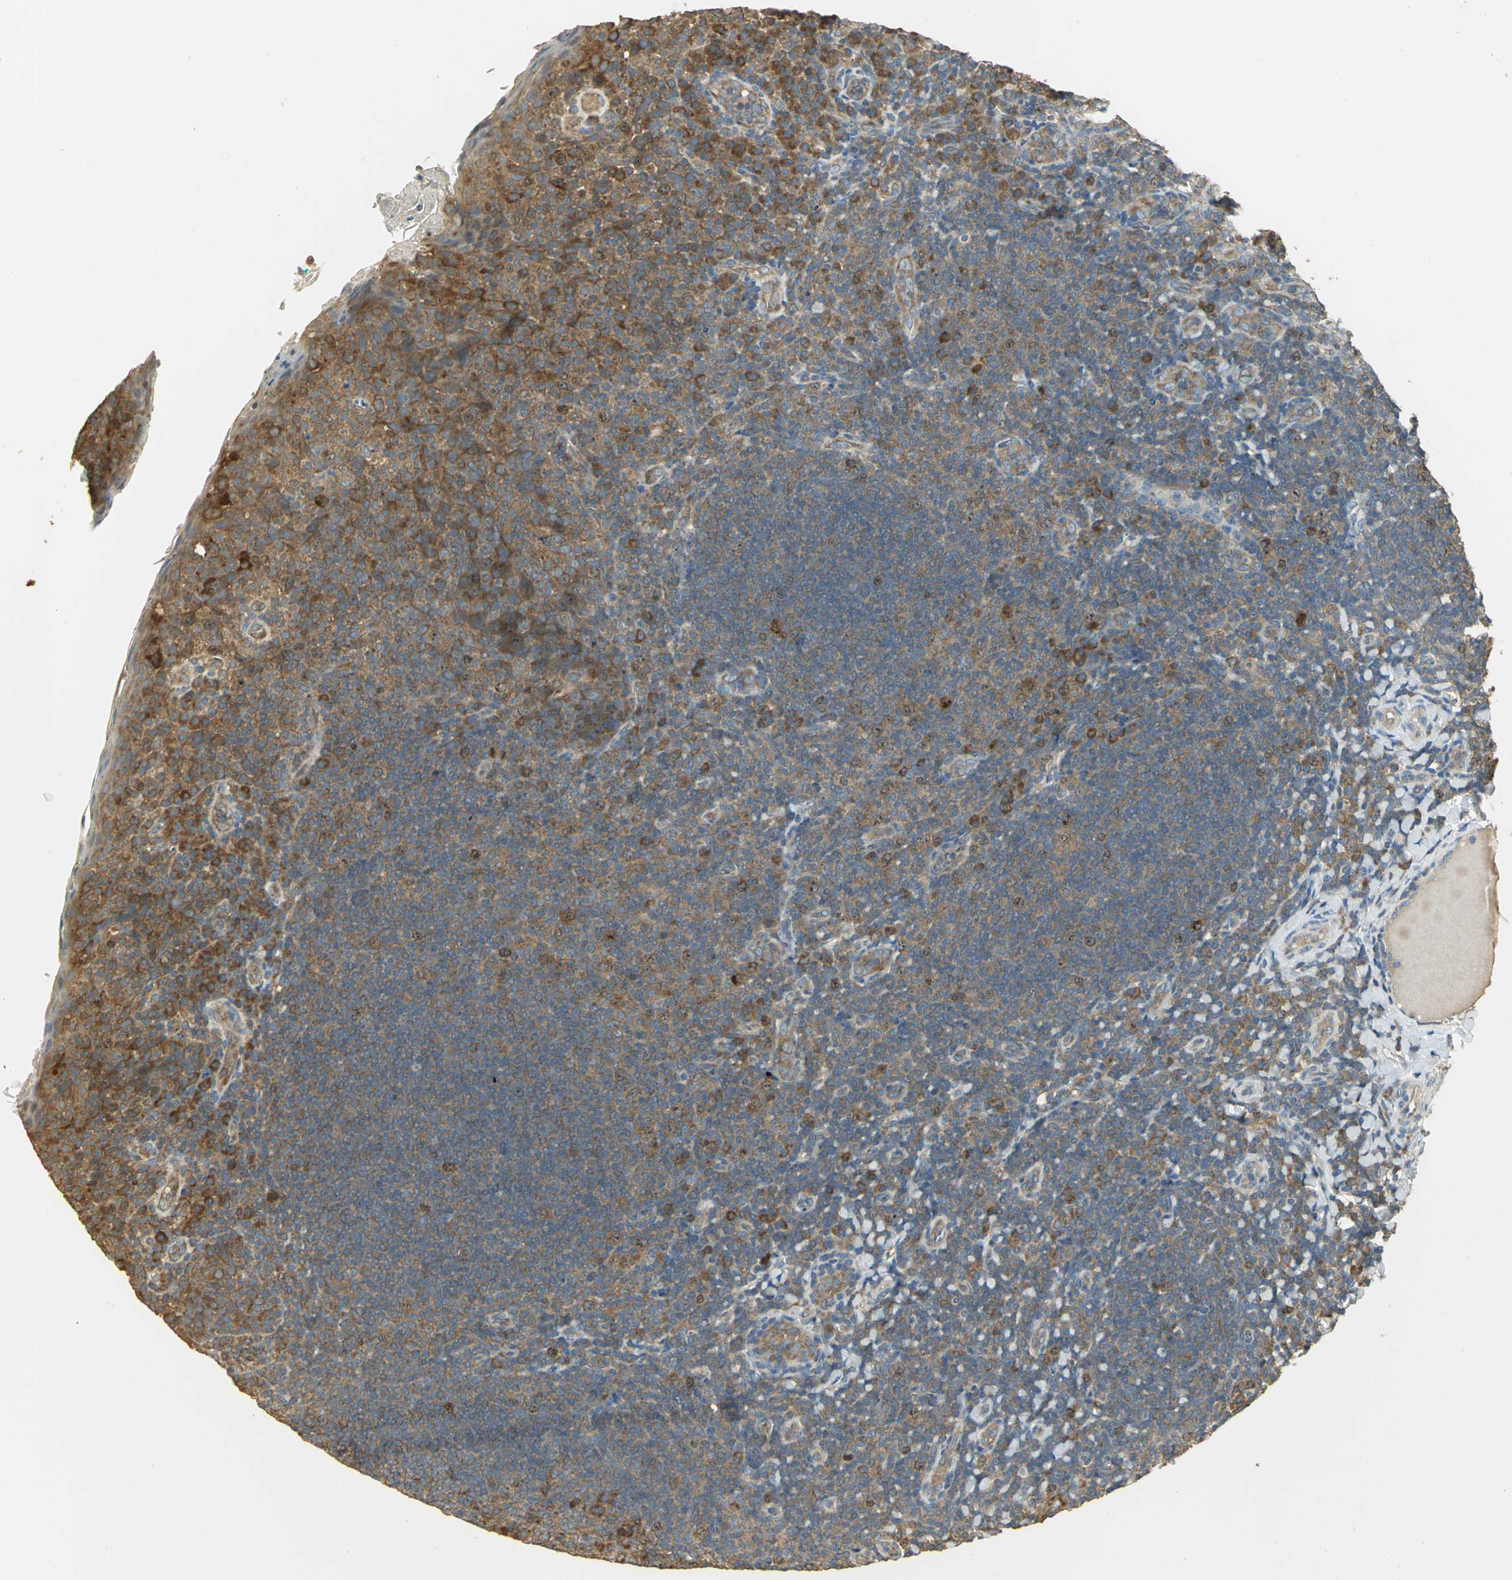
{"staining": {"intensity": "moderate", "quantity": ">75%", "location": "cytoplasmic/membranous"}, "tissue": "tonsil", "cell_type": "Germinal center cells", "image_type": "normal", "snomed": [{"axis": "morphology", "description": "Normal tissue, NOS"}, {"axis": "topography", "description": "Tonsil"}], "caption": "Immunohistochemistry (DAB) staining of unremarkable human tonsil reveals moderate cytoplasmic/membranous protein expression in about >75% of germinal center cells.", "gene": "RARS1", "patient": {"sex": "male", "age": 17}}